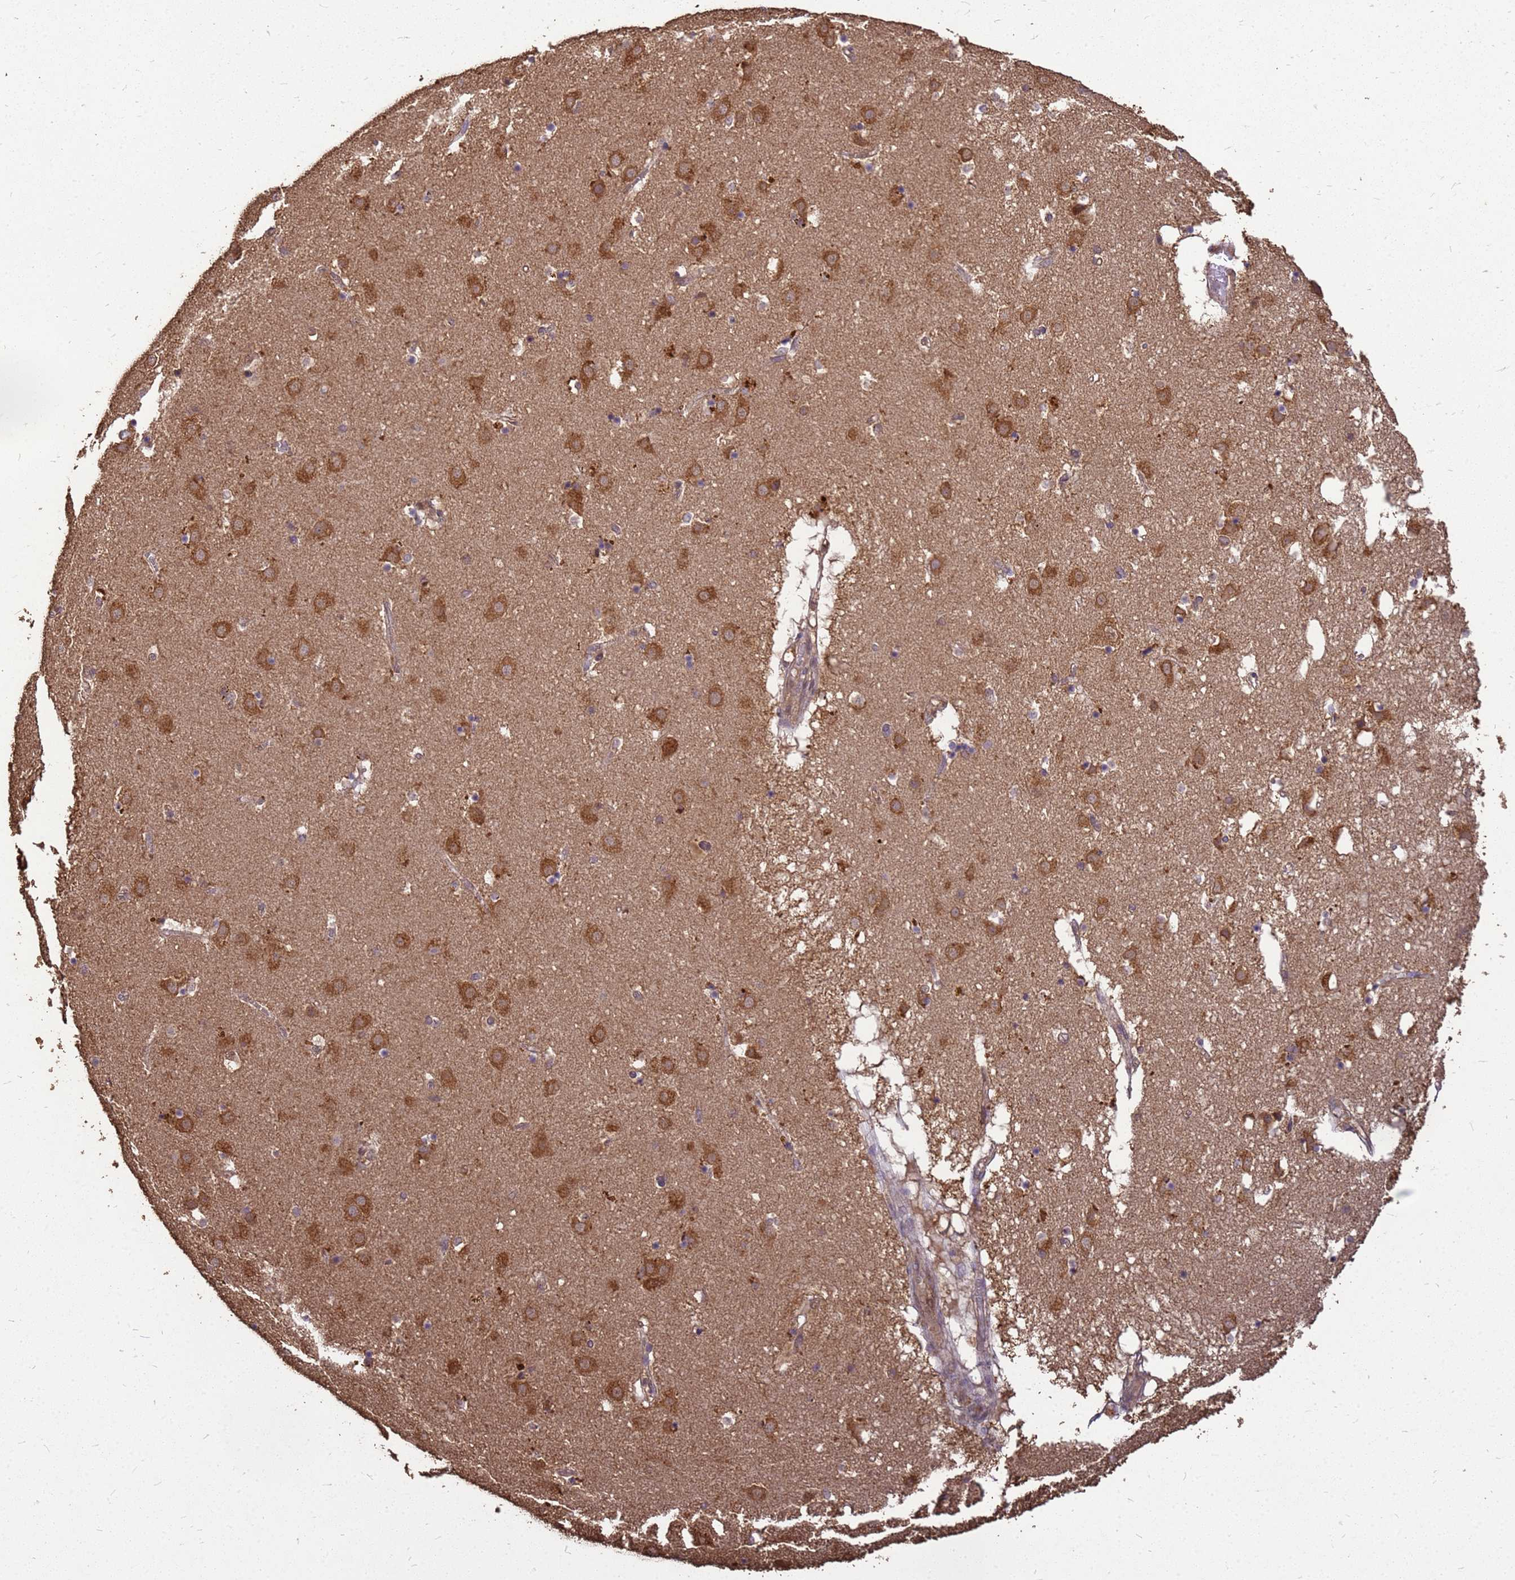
{"staining": {"intensity": "weak", "quantity": "<25%", "location": "cytoplasmic/membranous"}, "tissue": "caudate", "cell_type": "Glial cells", "image_type": "normal", "snomed": [{"axis": "morphology", "description": "Normal tissue, NOS"}, {"axis": "topography", "description": "Lateral ventricle wall"}], "caption": "High magnification brightfield microscopy of unremarkable caudate stained with DAB (3,3'-diaminobenzidine) (brown) and counterstained with hematoxylin (blue): glial cells show no significant staining. Brightfield microscopy of immunohistochemistry stained with DAB (brown) and hematoxylin (blue), captured at high magnification.", "gene": "ZNF618", "patient": {"sex": "male", "age": 70}}